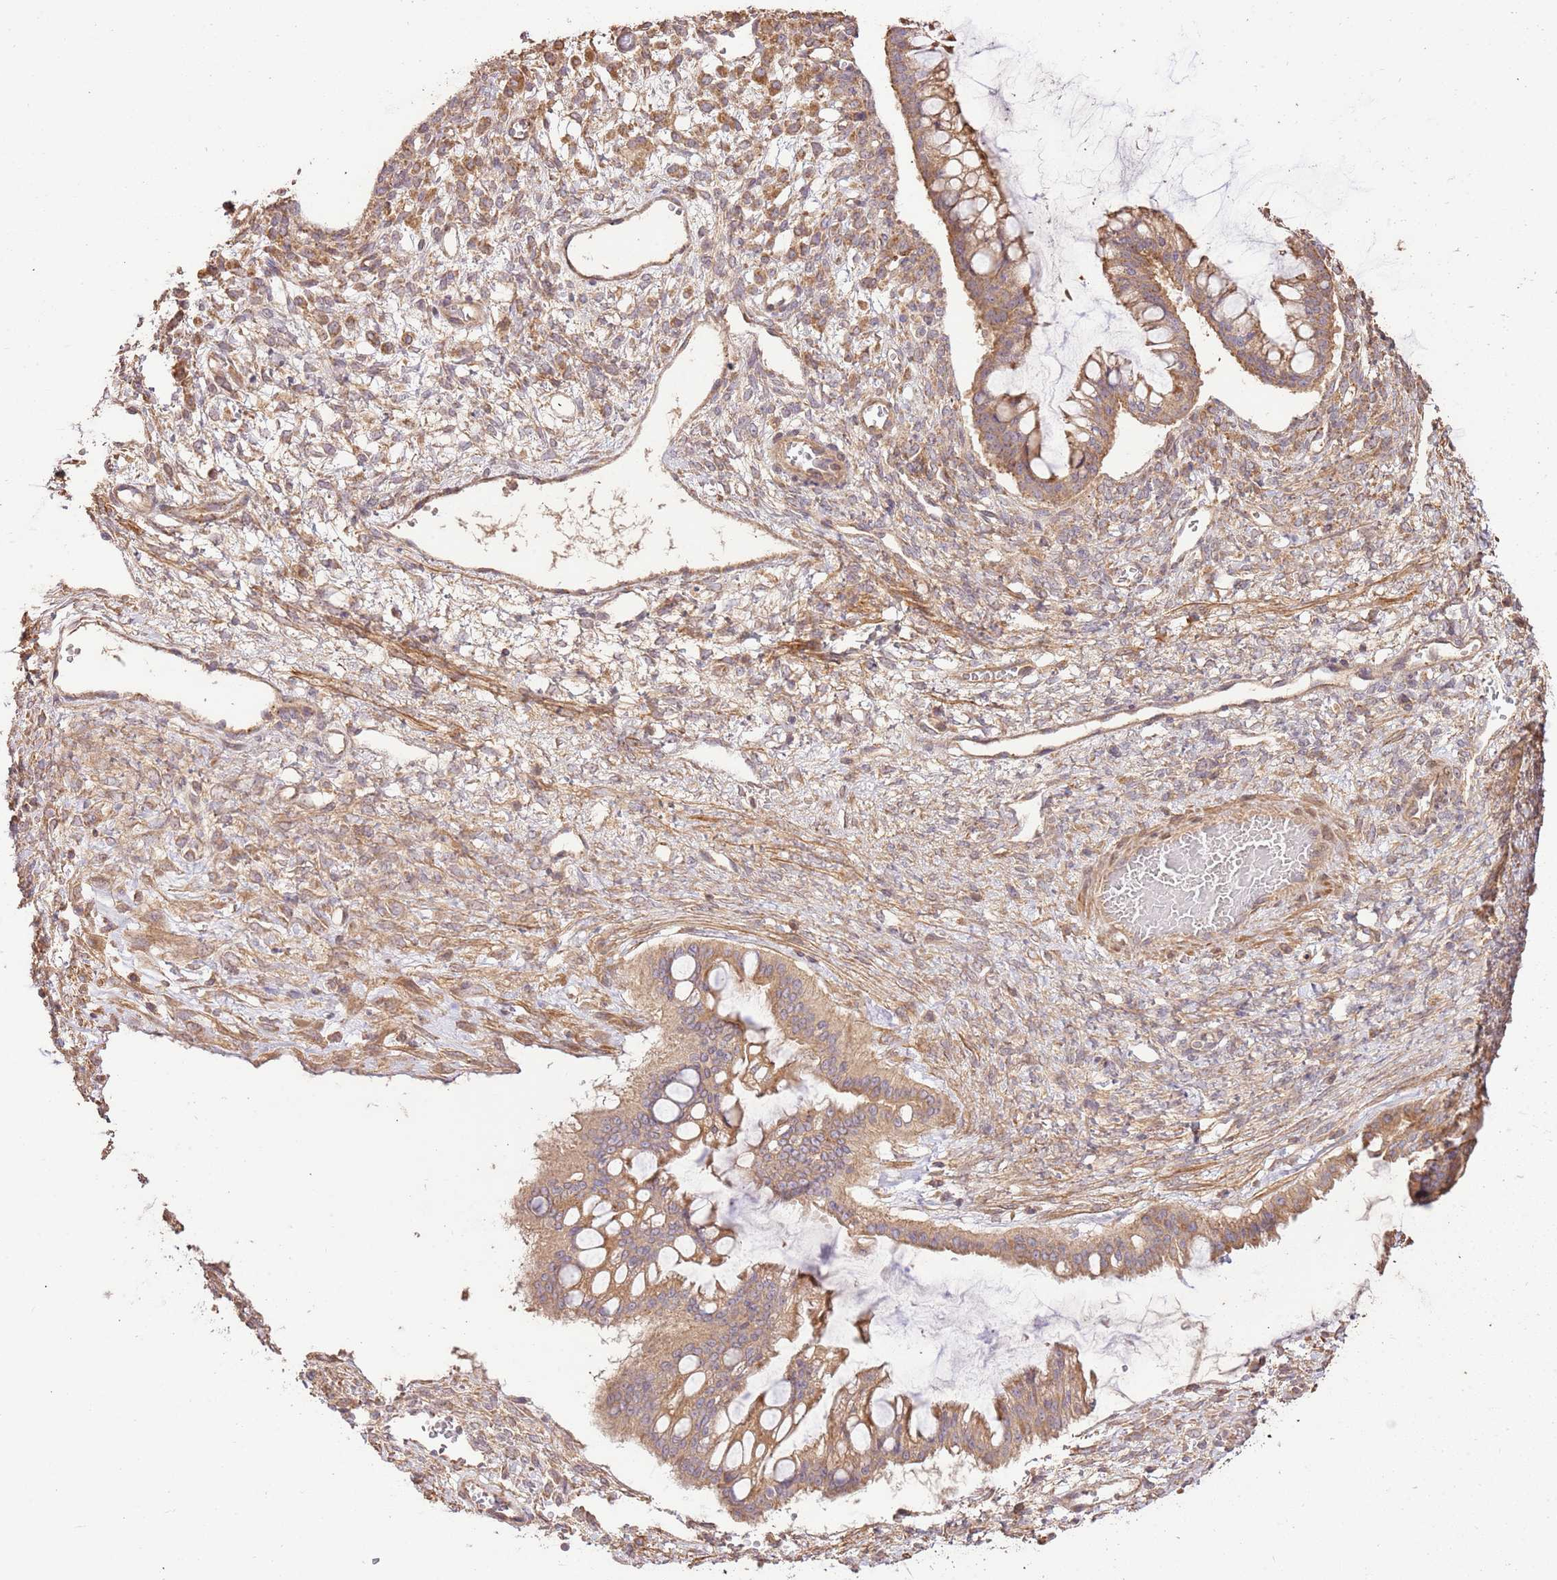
{"staining": {"intensity": "weak", "quantity": ">75%", "location": "cytoplasmic/membranous"}, "tissue": "ovarian cancer", "cell_type": "Tumor cells", "image_type": "cancer", "snomed": [{"axis": "morphology", "description": "Cystadenocarcinoma, mucinous, NOS"}, {"axis": "topography", "description": "Ovary"}], "caption": "Ovarian cancer (mucinous cystadenocarcinoma) stained with IHC exhibits weak cytoplasmic/membranous positivity in approximately >75% of tumor cells.", "gene": "CEP55", "patient": {"sex": "female", "age": 73}}